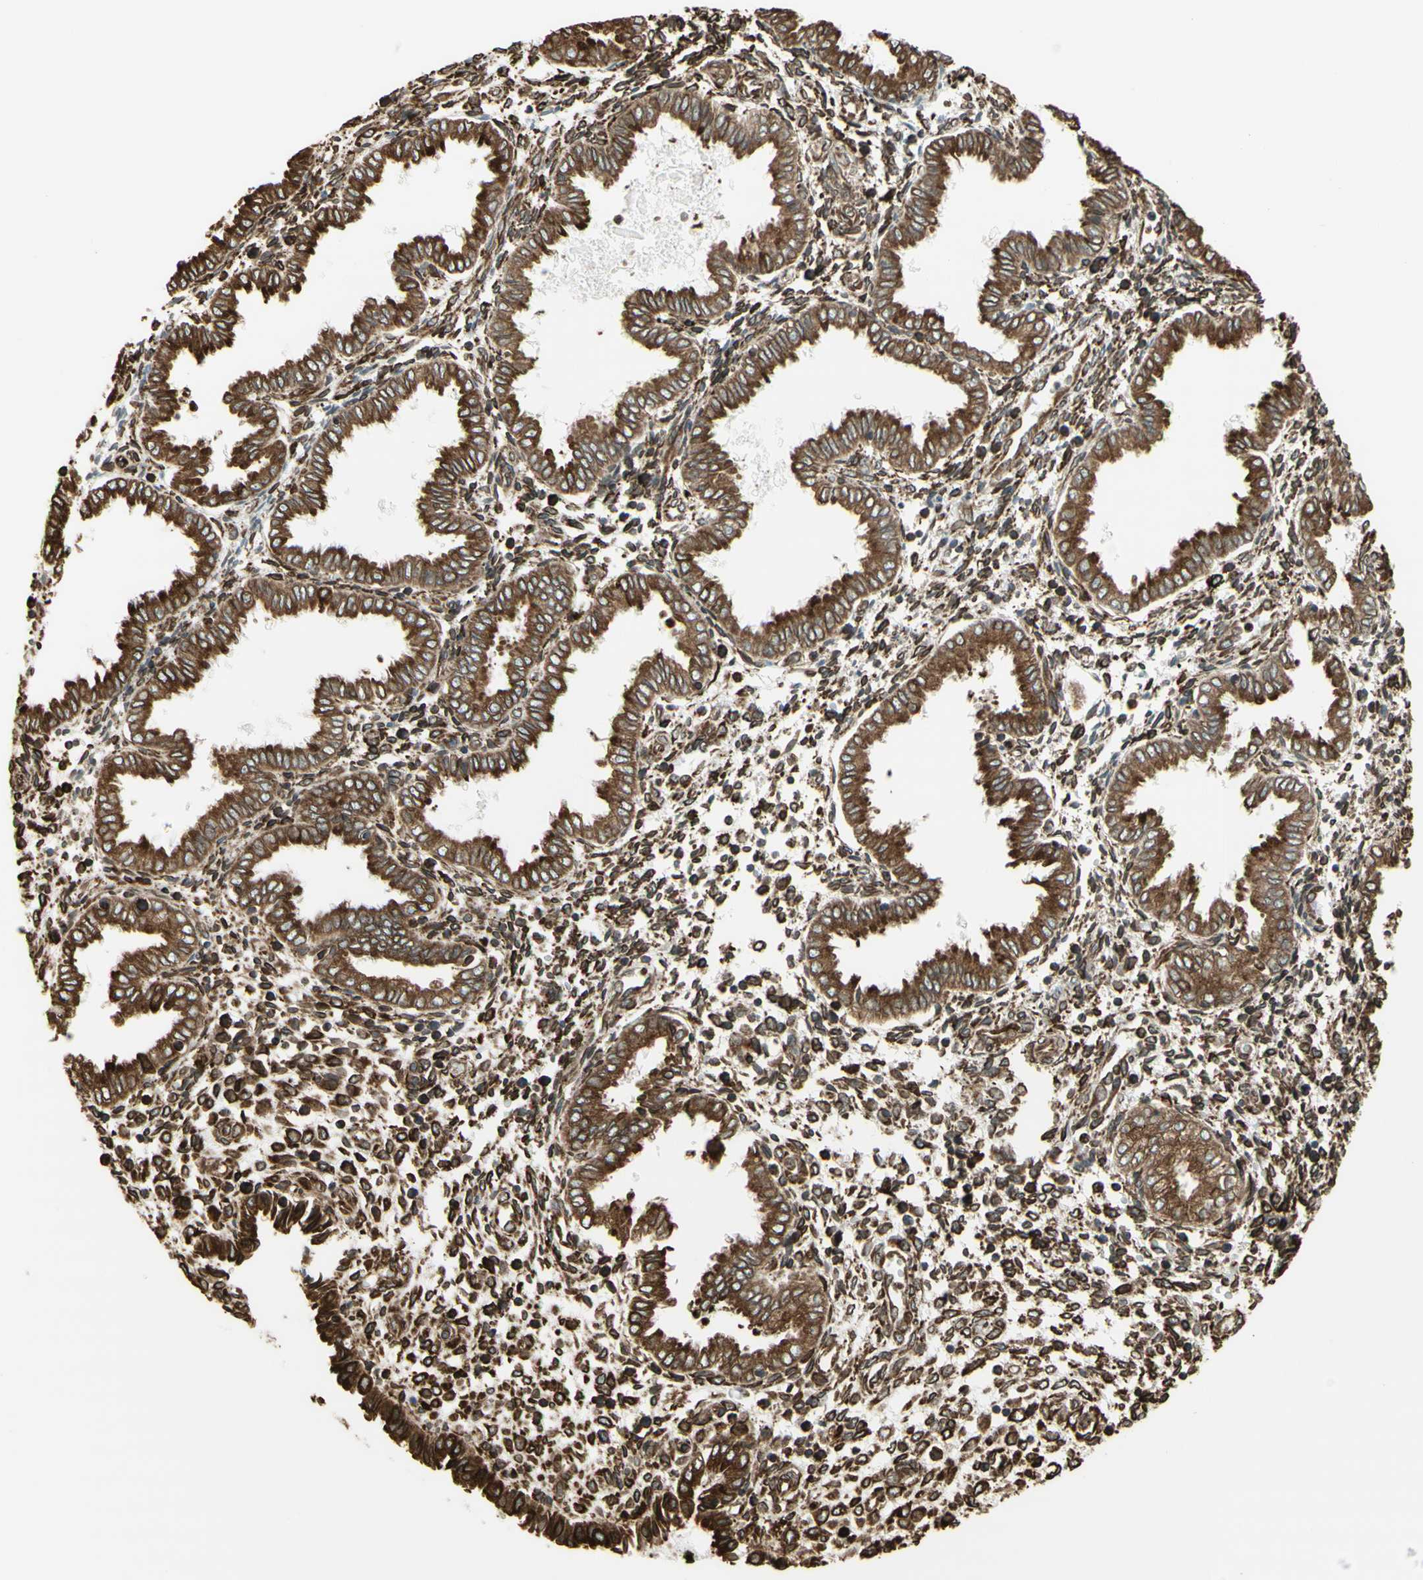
{"staining": {"intensity": "moderate", "quantity": "25%-75%", "location": "cytoplasmic/membranous"}, "tissue": "endometrium", "cell_type": "Cells in endometrial stroma", "image_type": "normal", "snomed": [{"axis": "morphology", "description": "Normal tissue, NOS"}, {"axis": "topography", "description": "Endometrium"}], "caption": "Immunohistochemistry (IHC) micrograph of unremarkable endometrium stained for a protein (brown), which shows medium levels of moderate cytoplasmic/membranous expression in about 25%-75% of cells in endometrial stroma.", "gene": "CANX", "patient": {"sex": "female", "age": 33}}